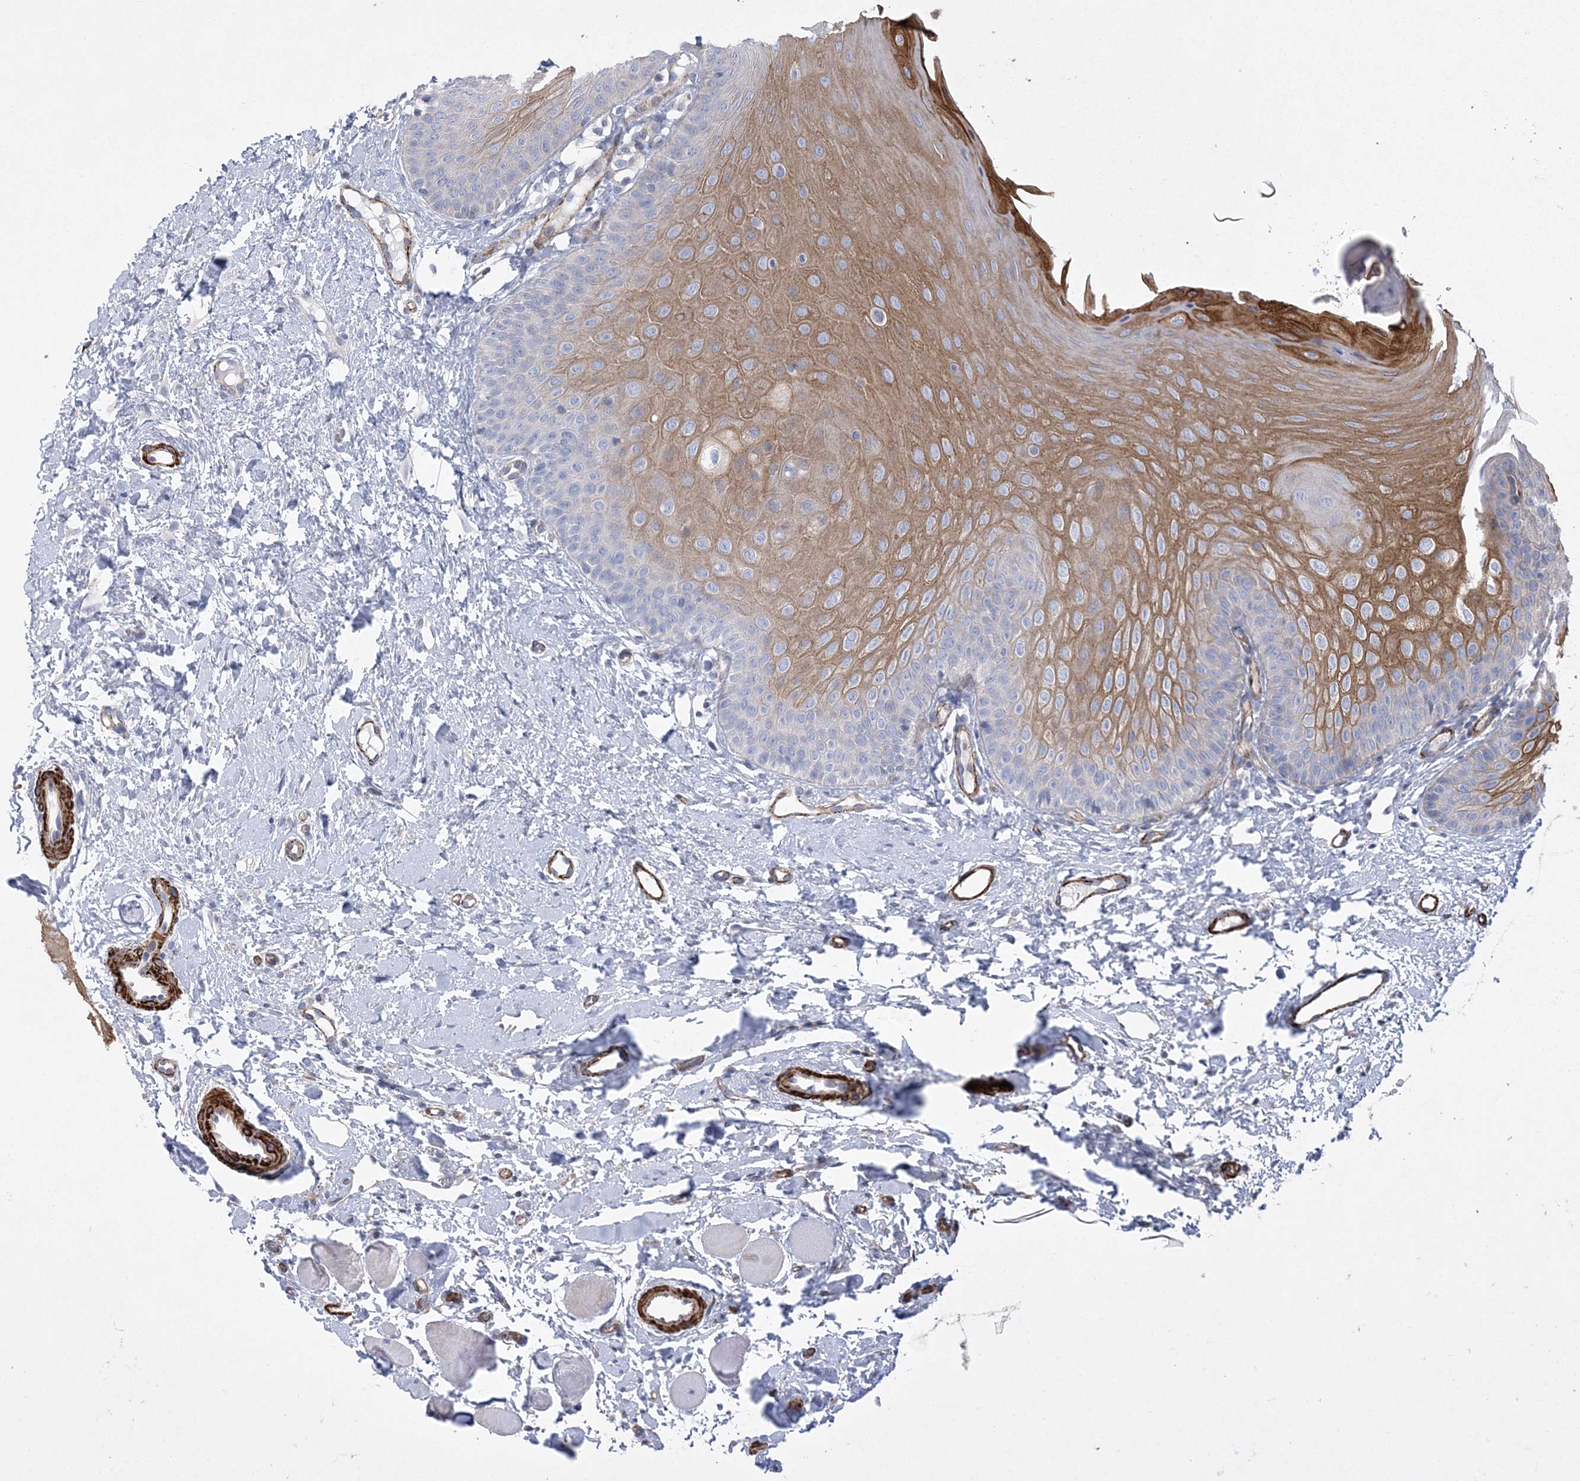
{"staining": {"intensity": "moderate", "quantity": "25%-75%", "location": "cytoplasmic/membranous"}, "tissue": "oral mucosa", "cell_type": "Squamous epithelial cells", "image_type": "normal", "snomed": [{"axis": "morphology", "description": "Normal tissue, NOS"}, {"axis": "topography", "description": "Oral tissue"}], "caption": "This image shows immunohistochemistry staining of unremarkable oral mucosa, with medium moderate cytoplasmic/membranous expression in approximately 25%-75% of squamous epithelial cells.", "gene": "ARSJ", "patient": {"sex": "female", "age": 68}}